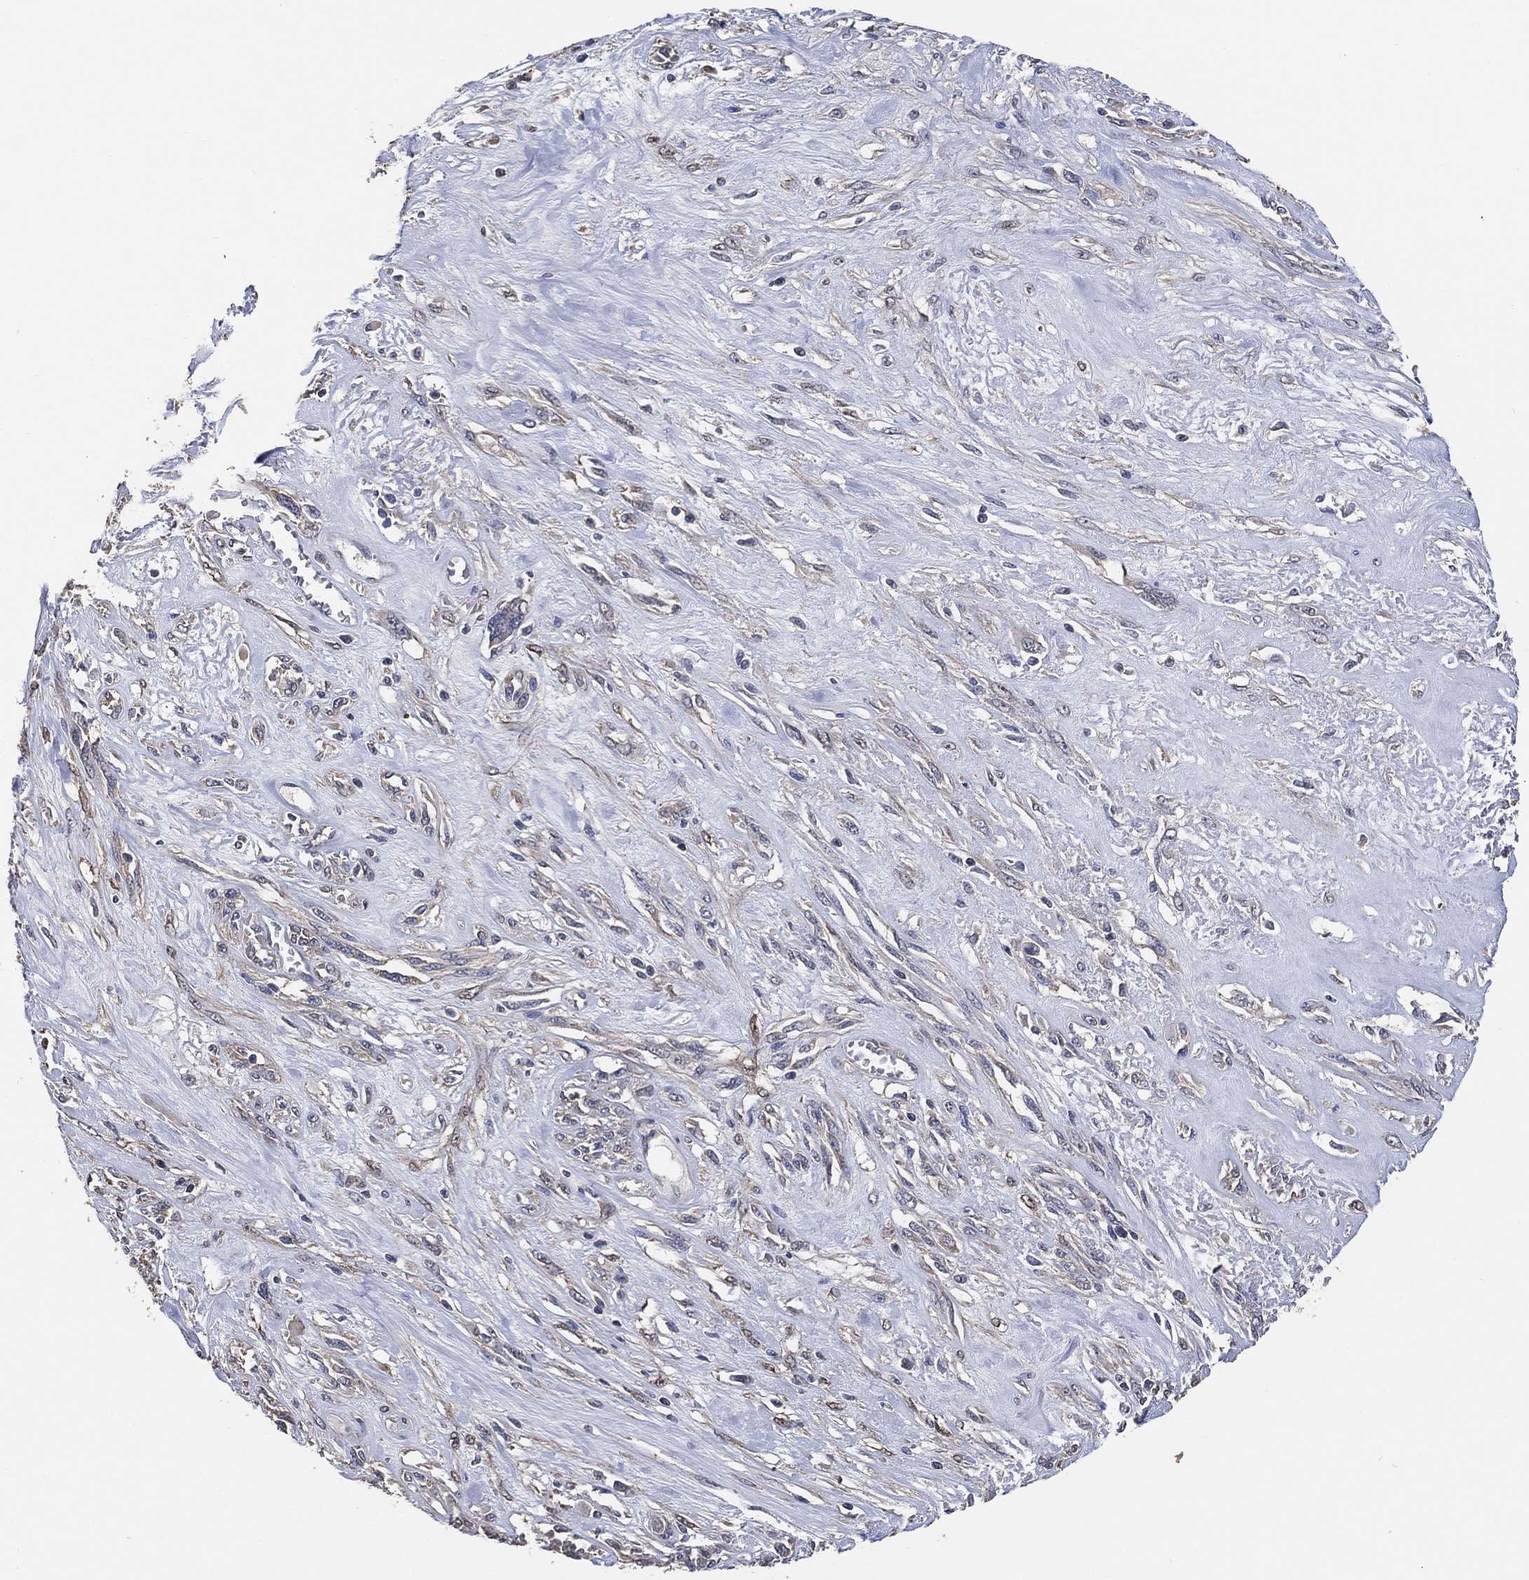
{"staining": {"intensity": "negative", "quantity": "none", "location": "none"}, "tissue": "melanoma", "cell_type": "Tumor cells", "image_type": "cancer", "snomed": [{"axis": "morphology", "description": "Malignant melanoma, NOS"}, {"axis": "topography", "description": "Skin"}], "caption": "Tumor cells are negative for brown protein staining in melanoma. Brightfield microscopy of immunohistochemistry (IHC) stained with DAB (brown) and hematoxylin (blue), captured at high magnification.", "gene": "KLK5", "patient": {"sex": "female", "age": 91}}